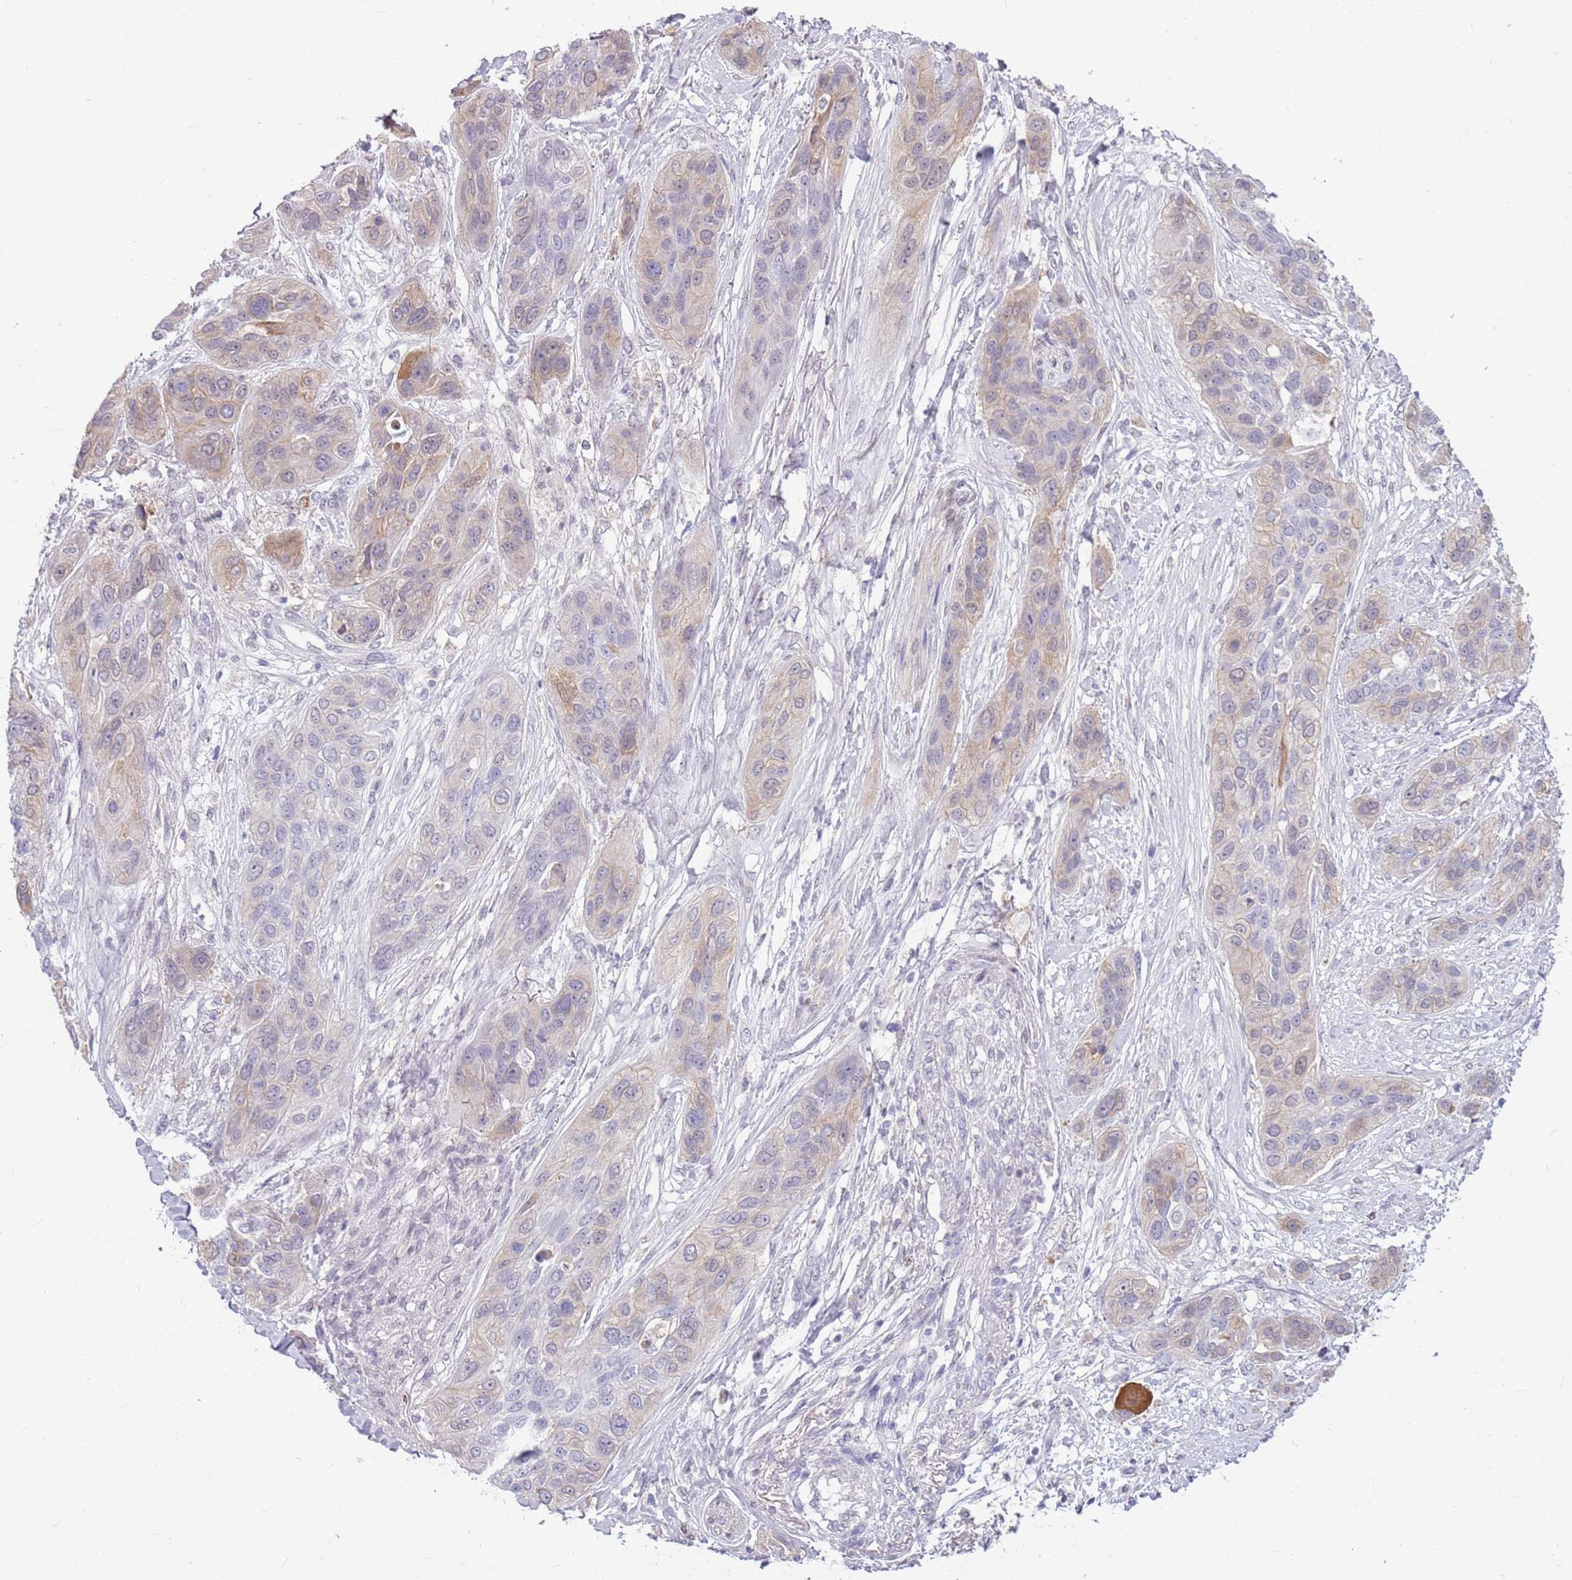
{"staining": {"intensity": "weak", "quantity": "<25%", "location": "cytoplasmic/membranous"}, "tissue": "lung cancer", "cell_type": "Tumor cells", "image_type": "cancer", "snomed": [{"axis": "morphology", "description": "Squamous cell carcinoma, NOS"}, {"axis": "topography", "description": "Lung"}], "caption": "Immunohistochemistry photomicrograph of lung cancer stained for a protein (brown), which shows no staining in tumor cells. (Stains: DAB (3,3'-diaminobenzidine) immunohistochemistry with hematoxylin counter stain, Microscopy: brightfield microscopy at high magnification).", "gene": "DHX32", "patient": {"sex": "female", "age": 70}}